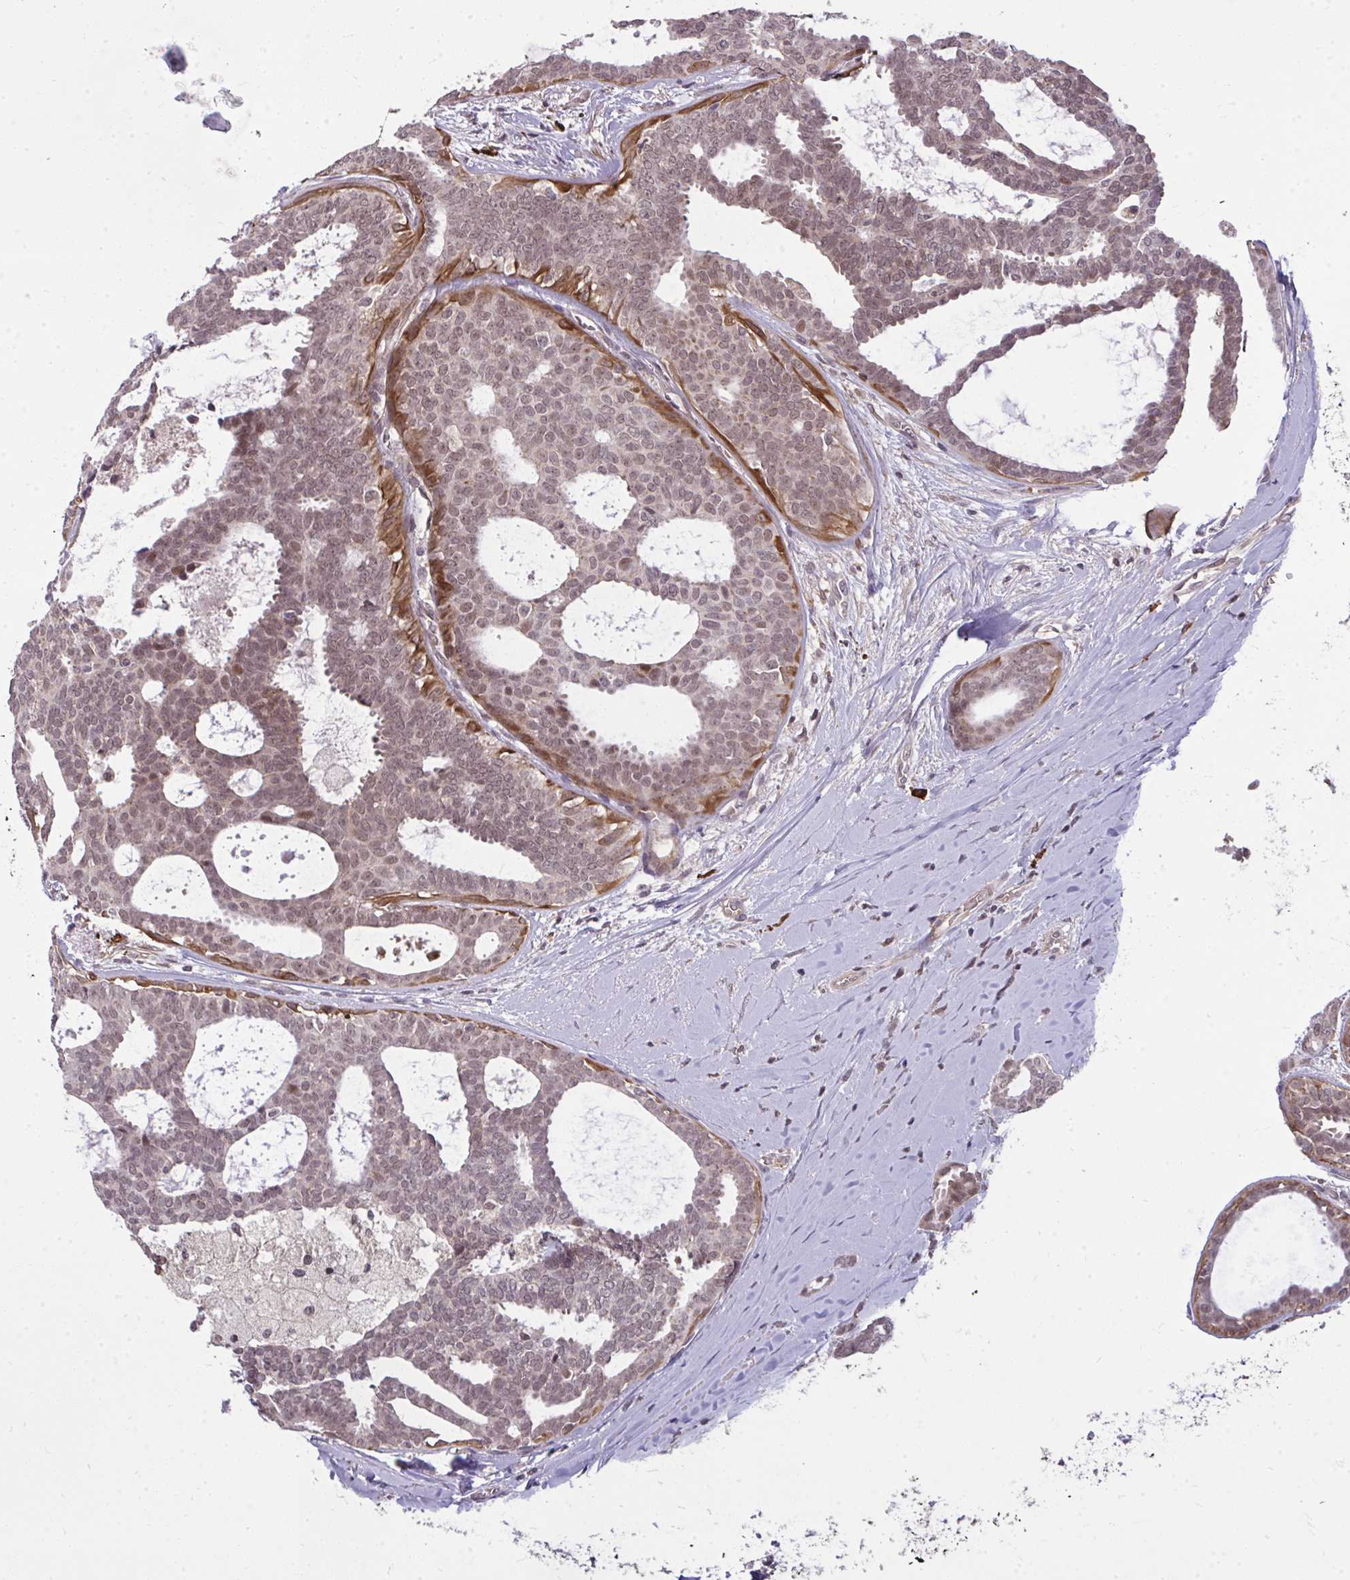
{"staining": {"intensity": "moderate", "quantity": ">75%", "location": "nuclear"}, "tissue": "breast cancer", "cell_type": "Tumor cells", "image_type": "cancer", "snomed": [{"axis": "morphology", "description": "Intraductal carcinoma, in situ"}, {"axis": "morphology", "description": "Duct carcinoma"}, {"axis": "morphology", "description": "Lobular carcinoma, in situ"}, {"axis": "topography", "description": "Breast"}], "caption": "The image exhibits staining of breast infiltrating ductal carcinoma, revealing moderate nuclear protein expression (brown color) within tumor cells.", "gene": "ZSCAN9", "patient": {"sex": "female", "age": 44}}